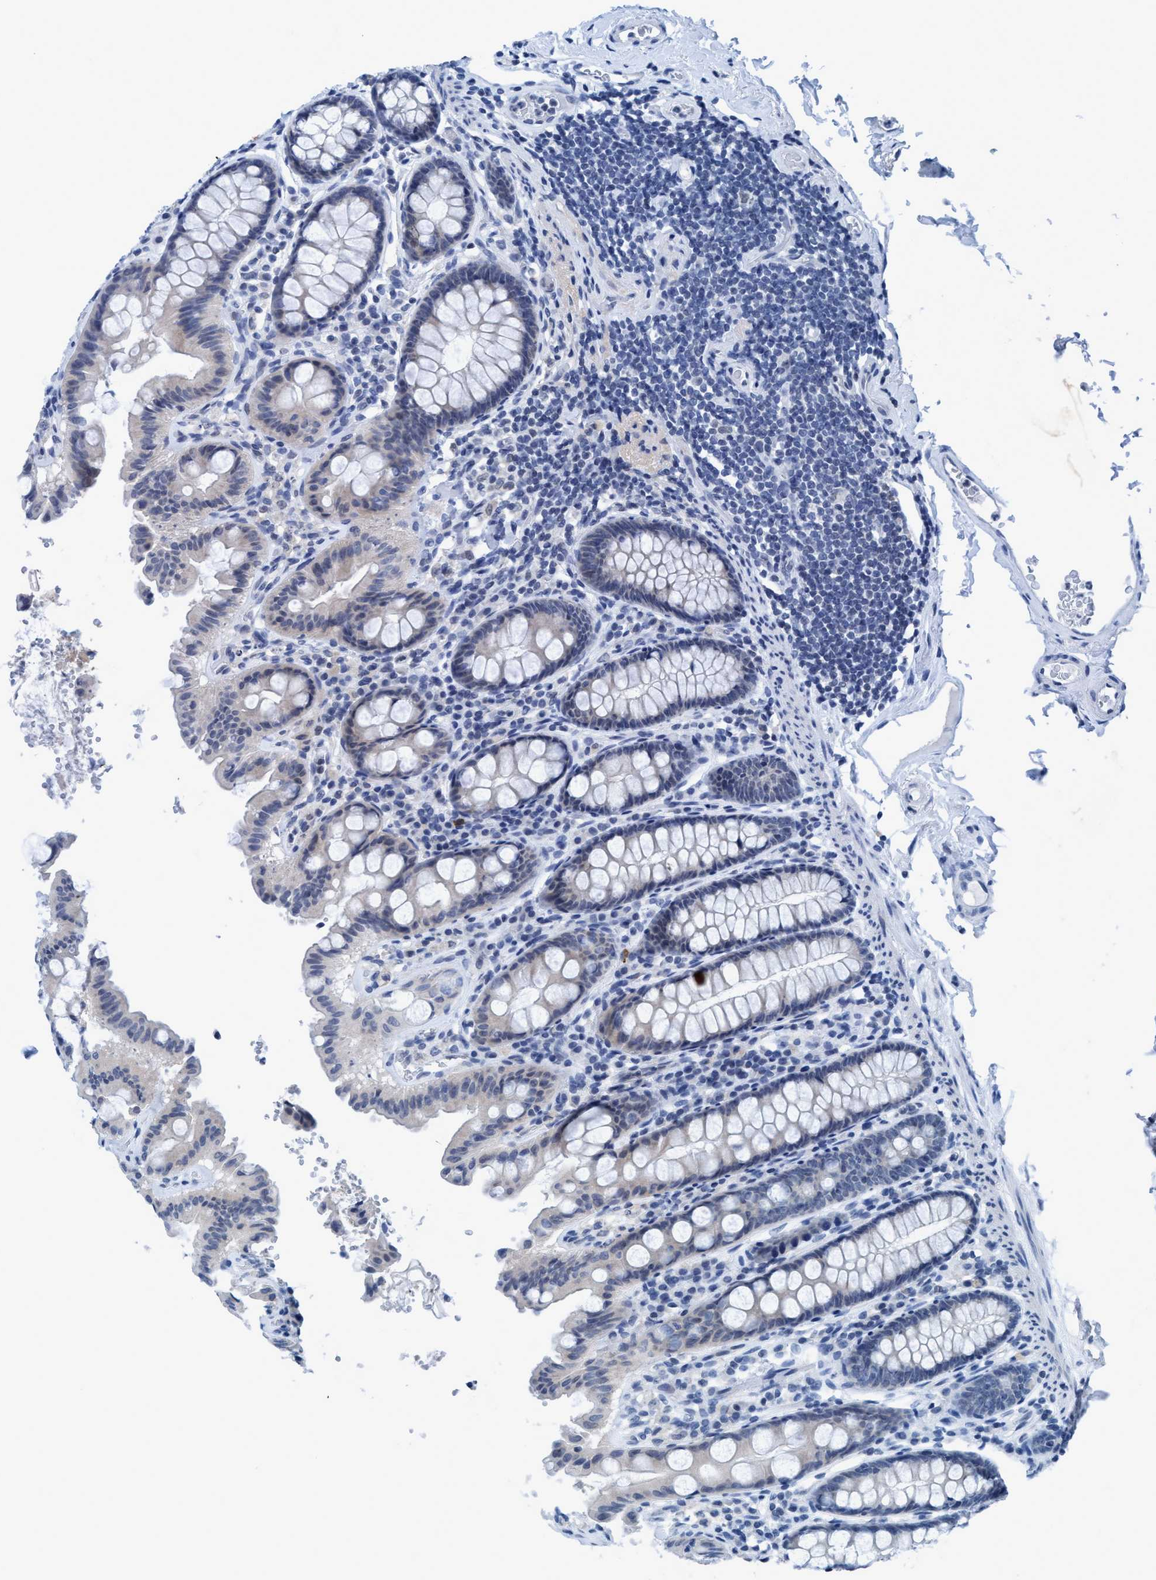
{"staining": {"intensity": "negative", "quantity": "none", "location": "none"}, "tissue": "colon", "cell_type": "Endothelial cells", "image_type": "normal", "snomed": [{"axis": "morphology", "description": "Normal tissue, NOS"}, {"axis": "topography", "description": "Colon"}, {"axis": "topography", "description": "Peripheral nerve tissue"}], "caption": "DAB immunohistochemical staining of normal colon reveals no significant staining in endothelial cells.", "gene": "DNAI1", "patient": {"sex": "female", "age": 61}}